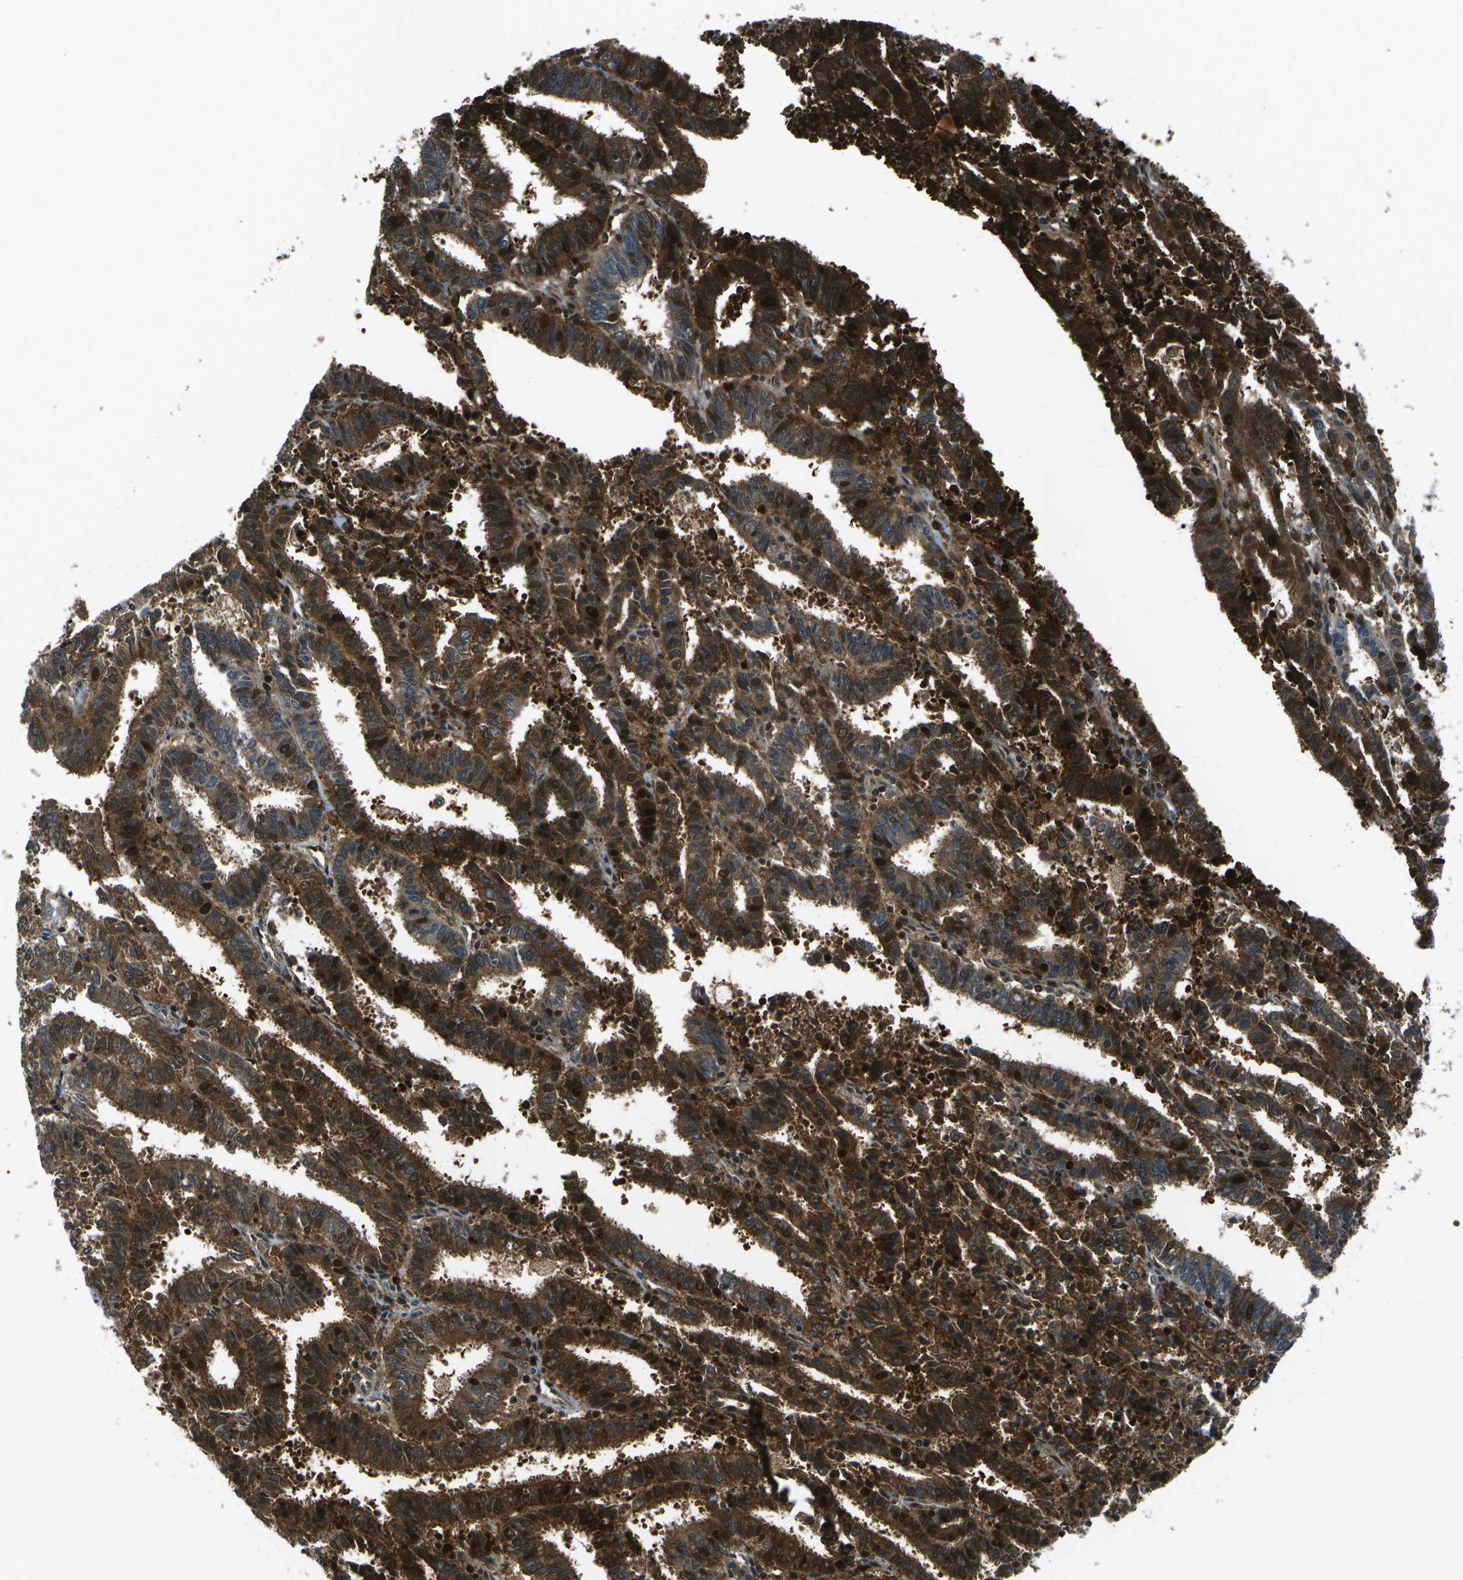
{"staining": {"intensity": "strong", "quantity": ">75%", "location": "cytoplasmic/membranous"}, "tissue": "endometrial cancer", "cell_type": "Tumor cells", "image_type": "cancer", "snomed": [{"axis": "morphology", "description": "Adenocarcinoma, NOS"}, {"axis": "topography", "description": "Uterus"}], "caption": "Strong cytoplasmic/membranous positivity for a protein is seen in about >75% of tumor cells of endometrial adenocarcinoma using immunohistochemistry (IHC).", "gene": "TMEM19", "patient": {"sex": "female", "age": 83}}